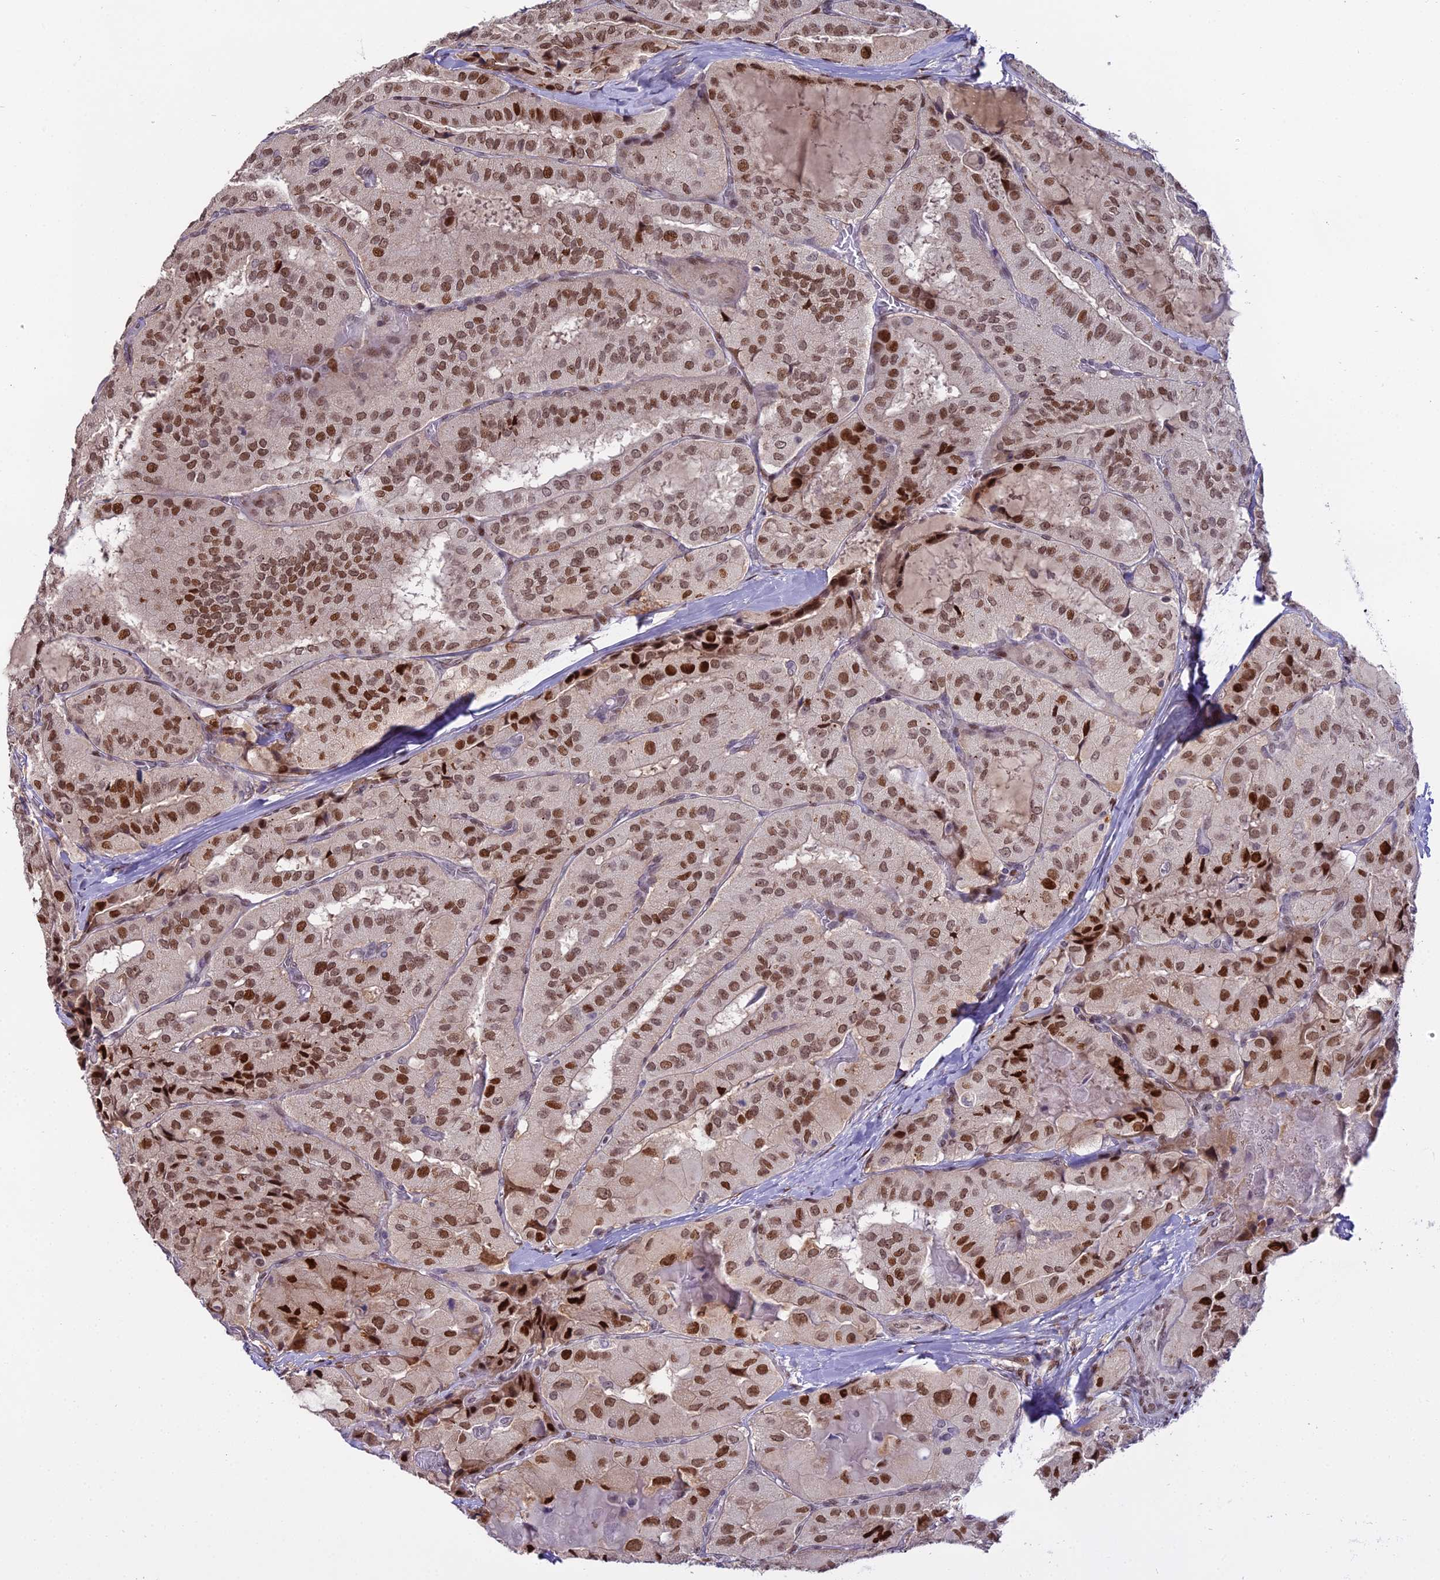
{"staining": {"intensity": "strong", "quantity": "25%-75%", "location": "nuclear"}, "tissue": "thyroid cancer", "cell_type": "Tumor cells", "image_type": "cancer", "snomed": [{"axis": "morphology", "description": "Normal tissue, NOS"}, {"axis": "morphology", "description": "Papillary adenocarcinoma, NOS"}, {"axis": "topography", "description": "Thyroid gland"}], "caption": "High-magnification brightfield microscopy of thyroid cancer (papillary adenocarcinoma) stained with DAB (brown) and counterstained with hematoxylin (blue). tumor cells exhibit strong nuclear staining is identified in approximately25%-75% of cells.", "gene": "ZNF707", "patient": {"sex": "female", "age": 59}}